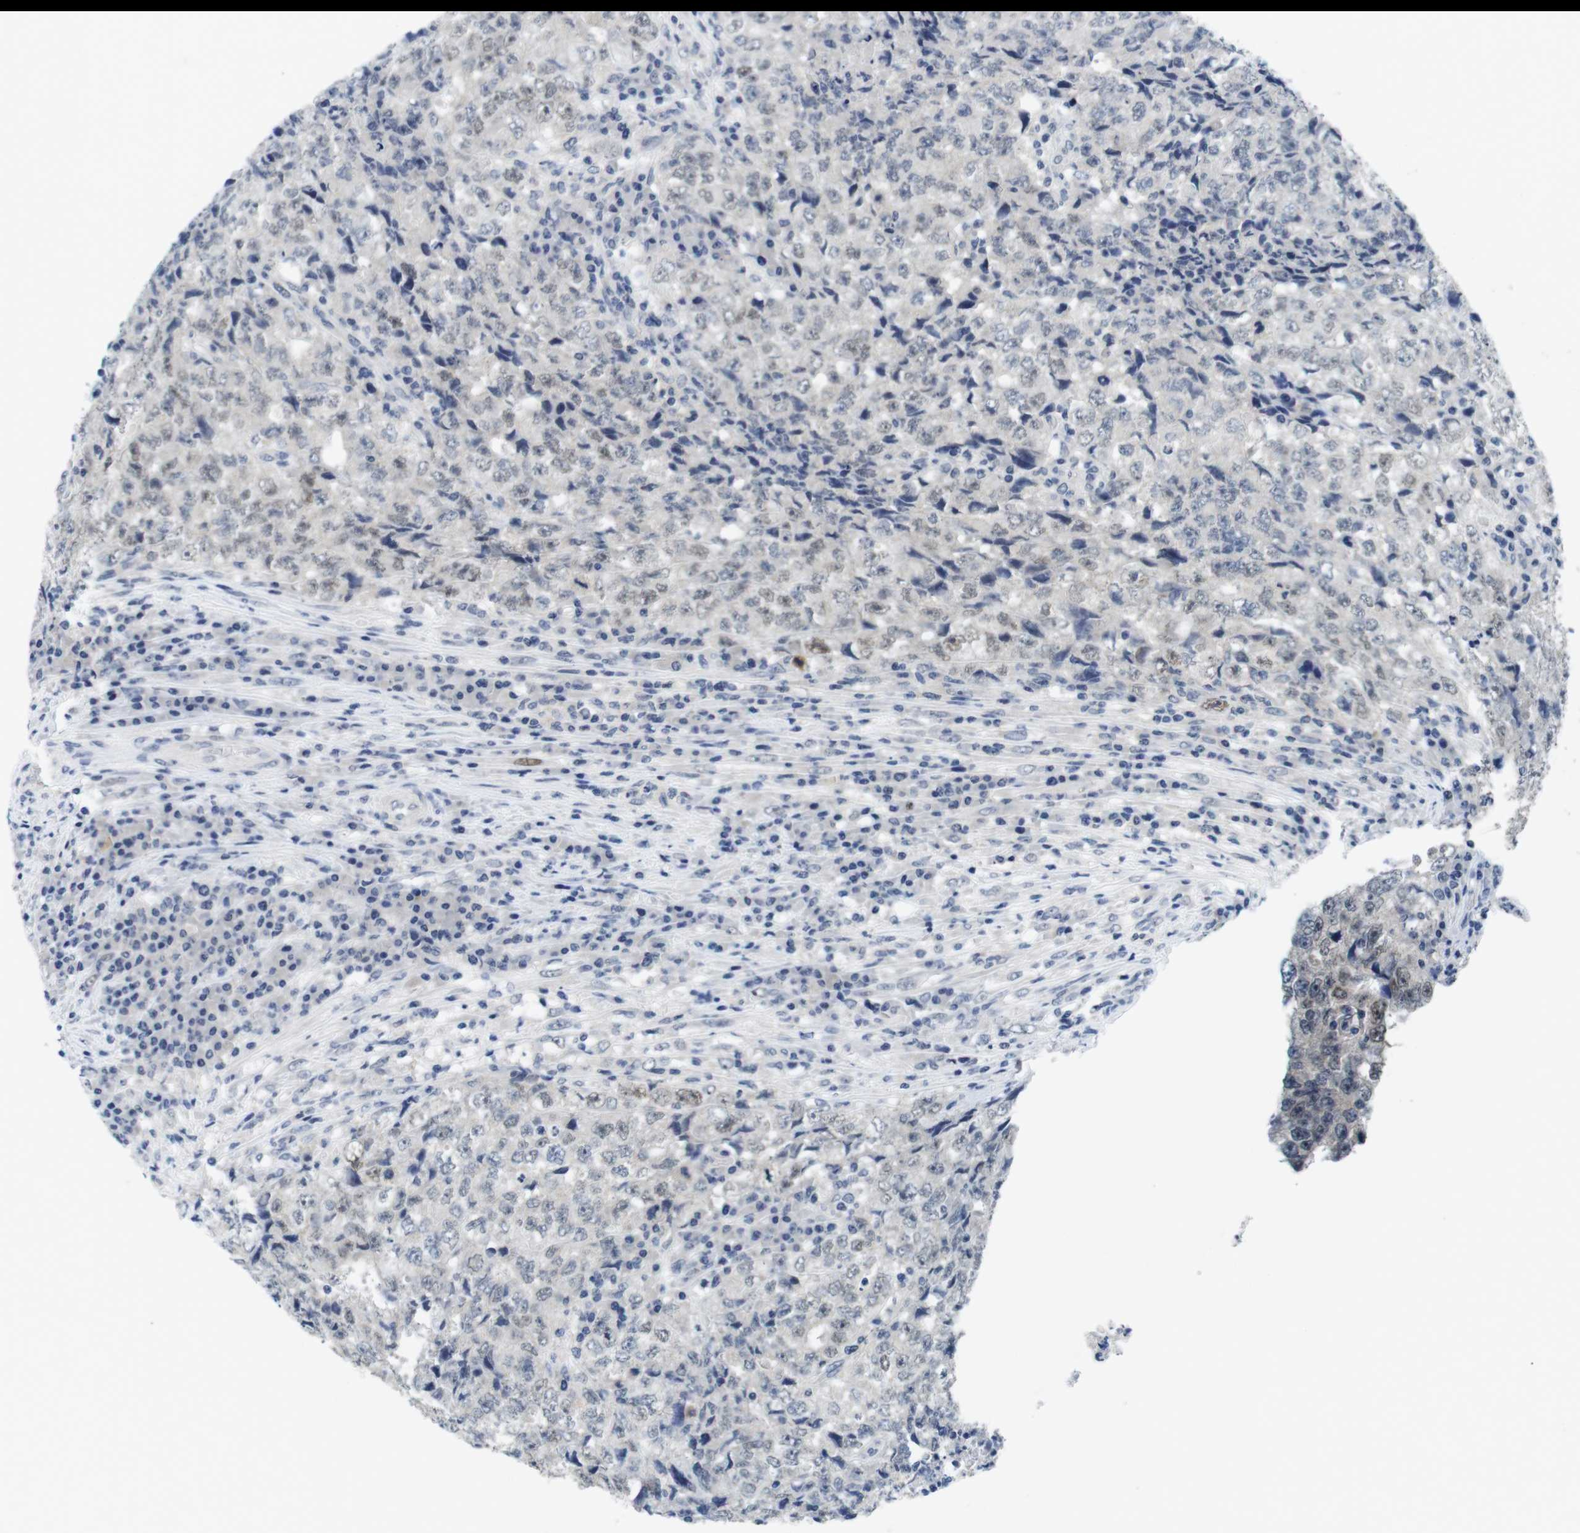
{"staining": {"intensity": "weak", "quantity": "<25%", "location": "nuclear"}, "tissue": "testis cancer", "cell_type": "Tumor cells", "image_type": "cancer", "snomed": [{"axis": "morphology", "description": "Necrosis, NOS"}, {"axis": "morphology", "description": "Carcinoma, Embryonal, NOS"}, {"axis": "topography", "description": "Testis"}], "caption": "The histopathology image demonstrates no staining of tumor cells in testis cancer (embryonal carcinoma).", "gene": "SKP2", "patient": {"sex": "male", "age": 19}}